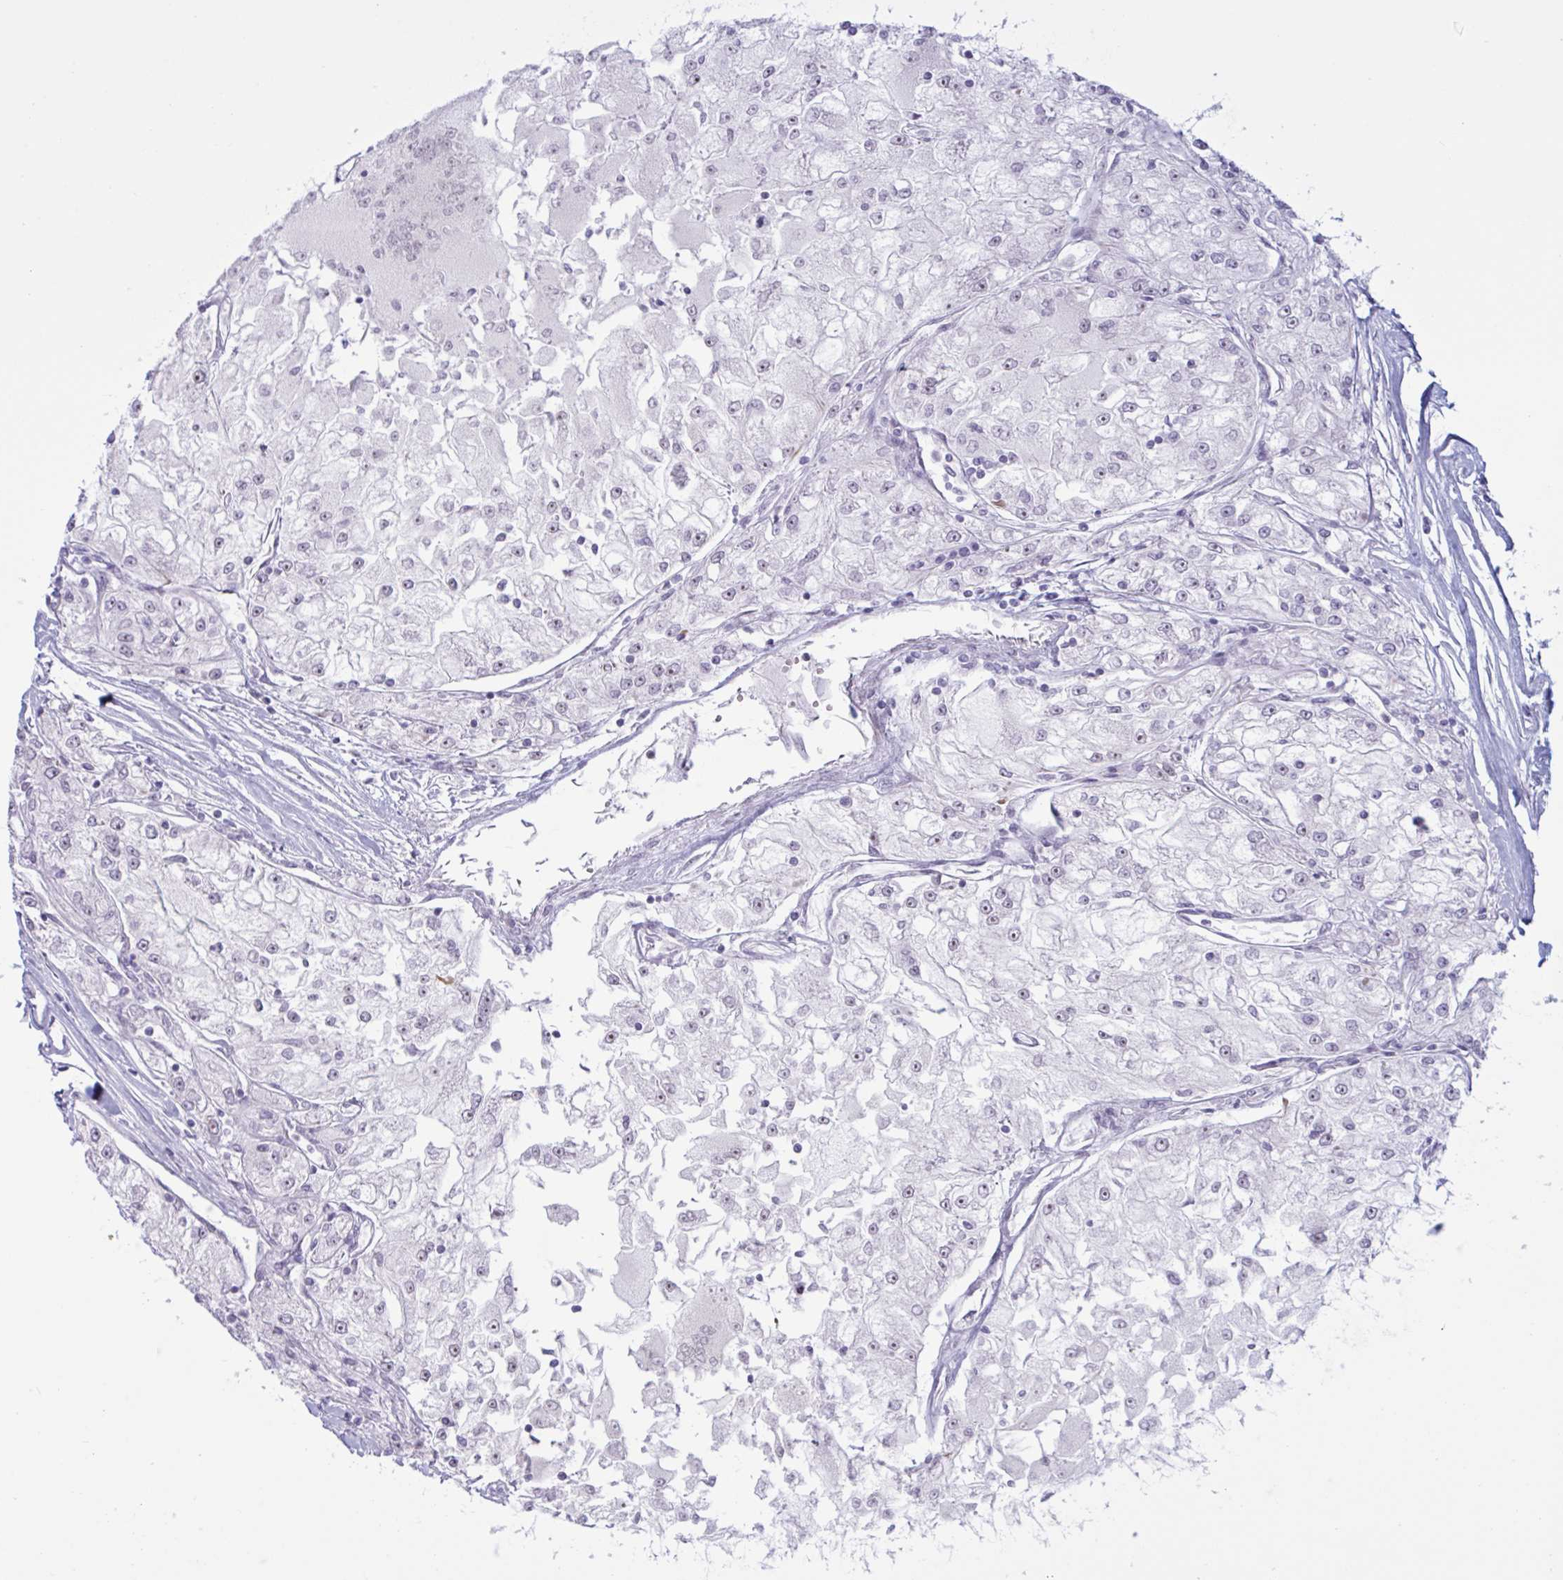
{"staining": {"intensity": "negative", "quantity": "none", "location": "none"}, "tissue": "renal cancer", "cell_type": "Tumor cells", "image_type": "cancer", "snomed": [{"axis": "morphology", "description": "Adenocarcinoma, NOS"}, {"axis": "topography", "description": "Kidney"}], "caption": "Tumor cells are negative for brown protein staining in renal cancer.", "gene": "PRMT6", "patient": {"sex": "female", "age": 72}}